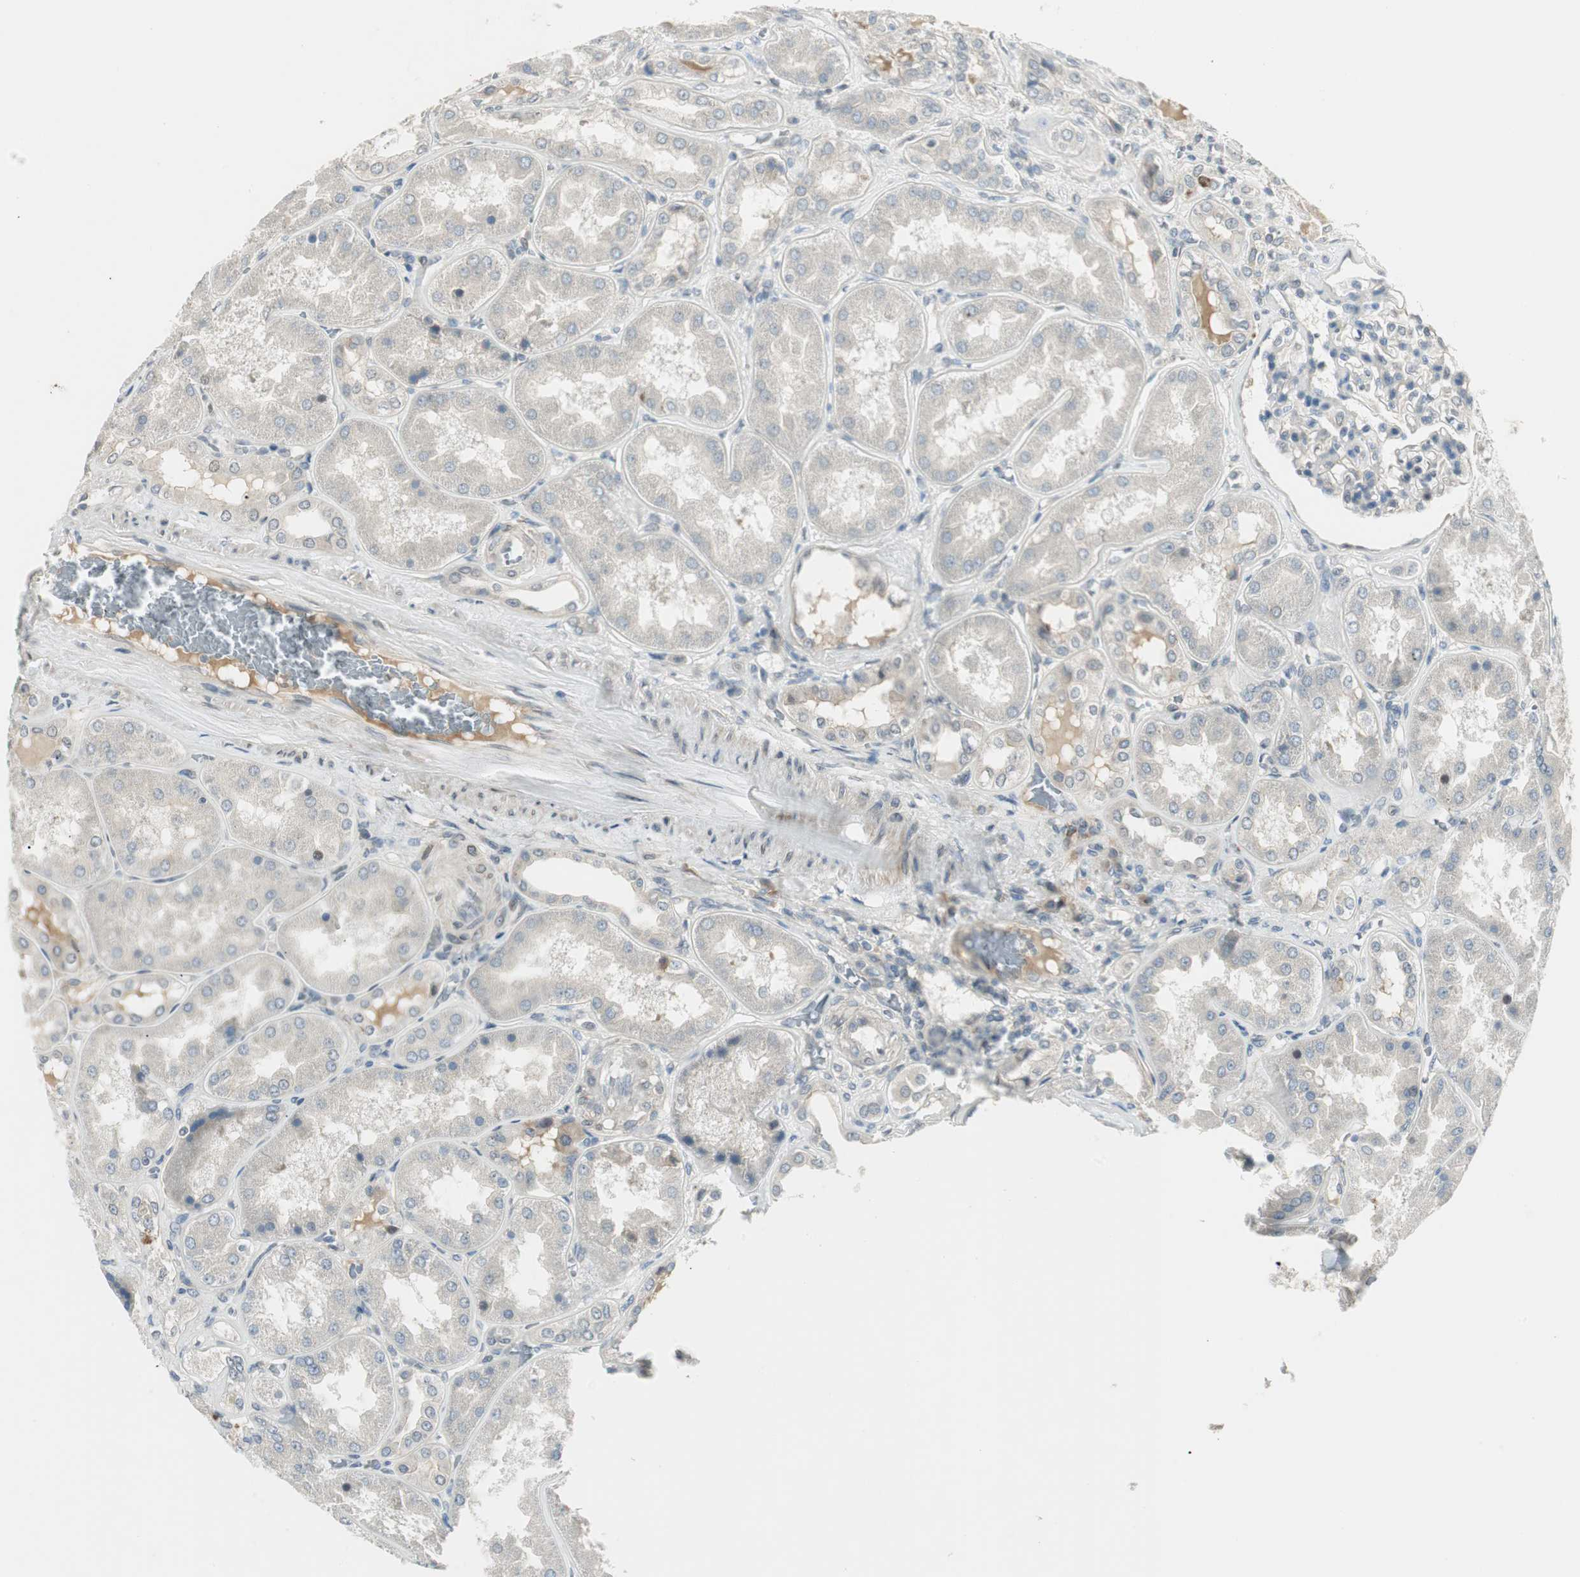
{"staining": {"intensity": "negative", "quantity": "none", "location": "none"}, "tissue": "kidney", "cell_type": "Cells in glomeruli", "image_type": "normal", "snomed": [{"axis": "morphology", "description": "Normal tissue, NOS"}, {"axis": "topography", "description": "Kidney"}], "caption": "A high-resolution histopathology image shows immunohistochemistry staining of benign kidney, which shows no significant expression in cells in glomeruli.", "gene": "PCDHB15", "patient": {"sex": "female", "age": 56}}